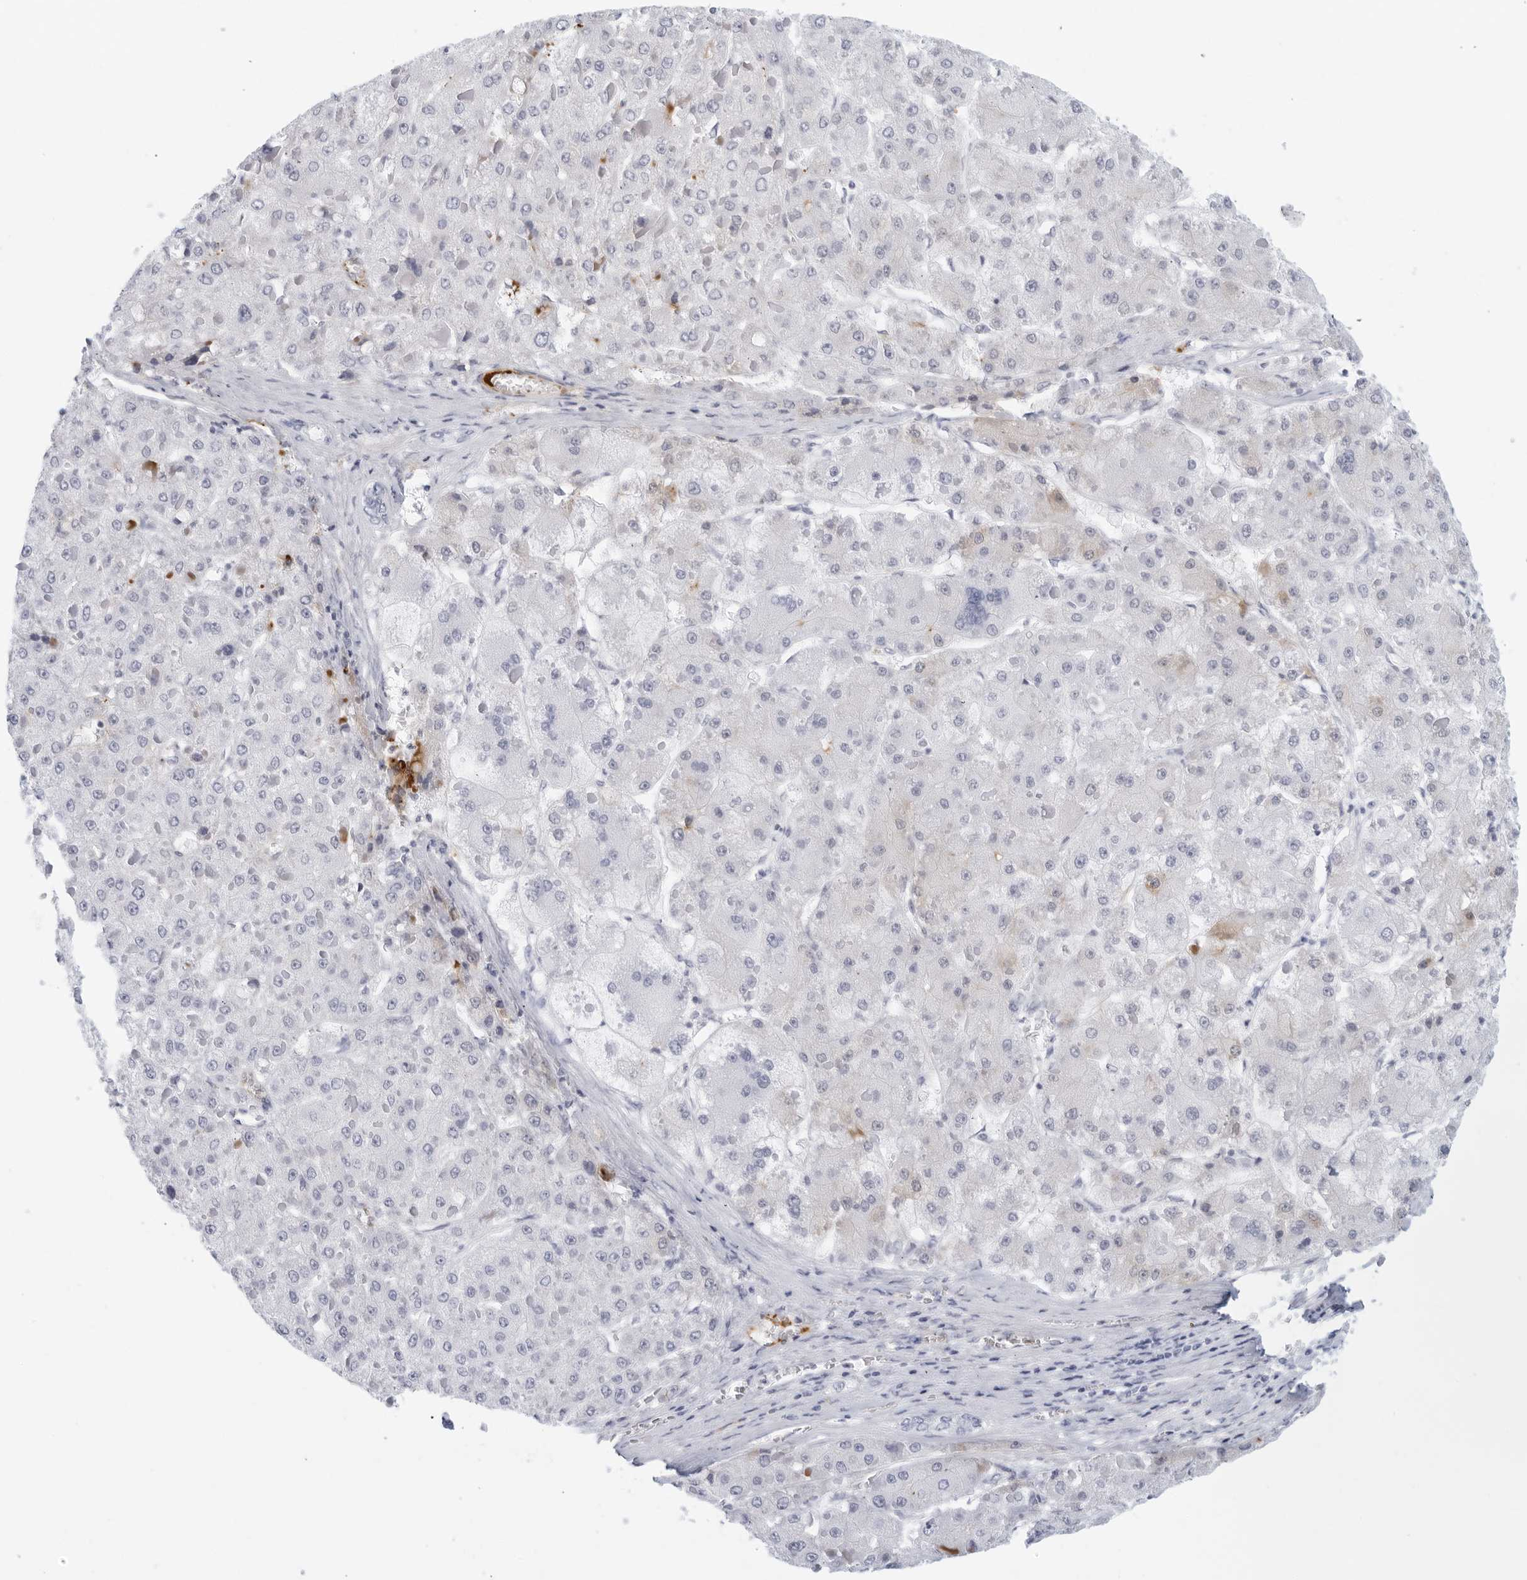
{"staining": {"intensity": "negative", "quantity": "none", "location": "none"}, "tissue": "liver cancer", "cell_type": "Tumor cells", "image_type": "cancer", "snomed": [{"axis": "morphology", "description": "Carcinoma, Hepatocellular, NOS"}, {"axis": "topography", "description": "Liver"}], "caption": "The photomicrograph displays no significant expression in tumor cells of liver hepatocellular carcinoma.", "gene": "FGG", "patient": {"sex": "female", "age": 73}}